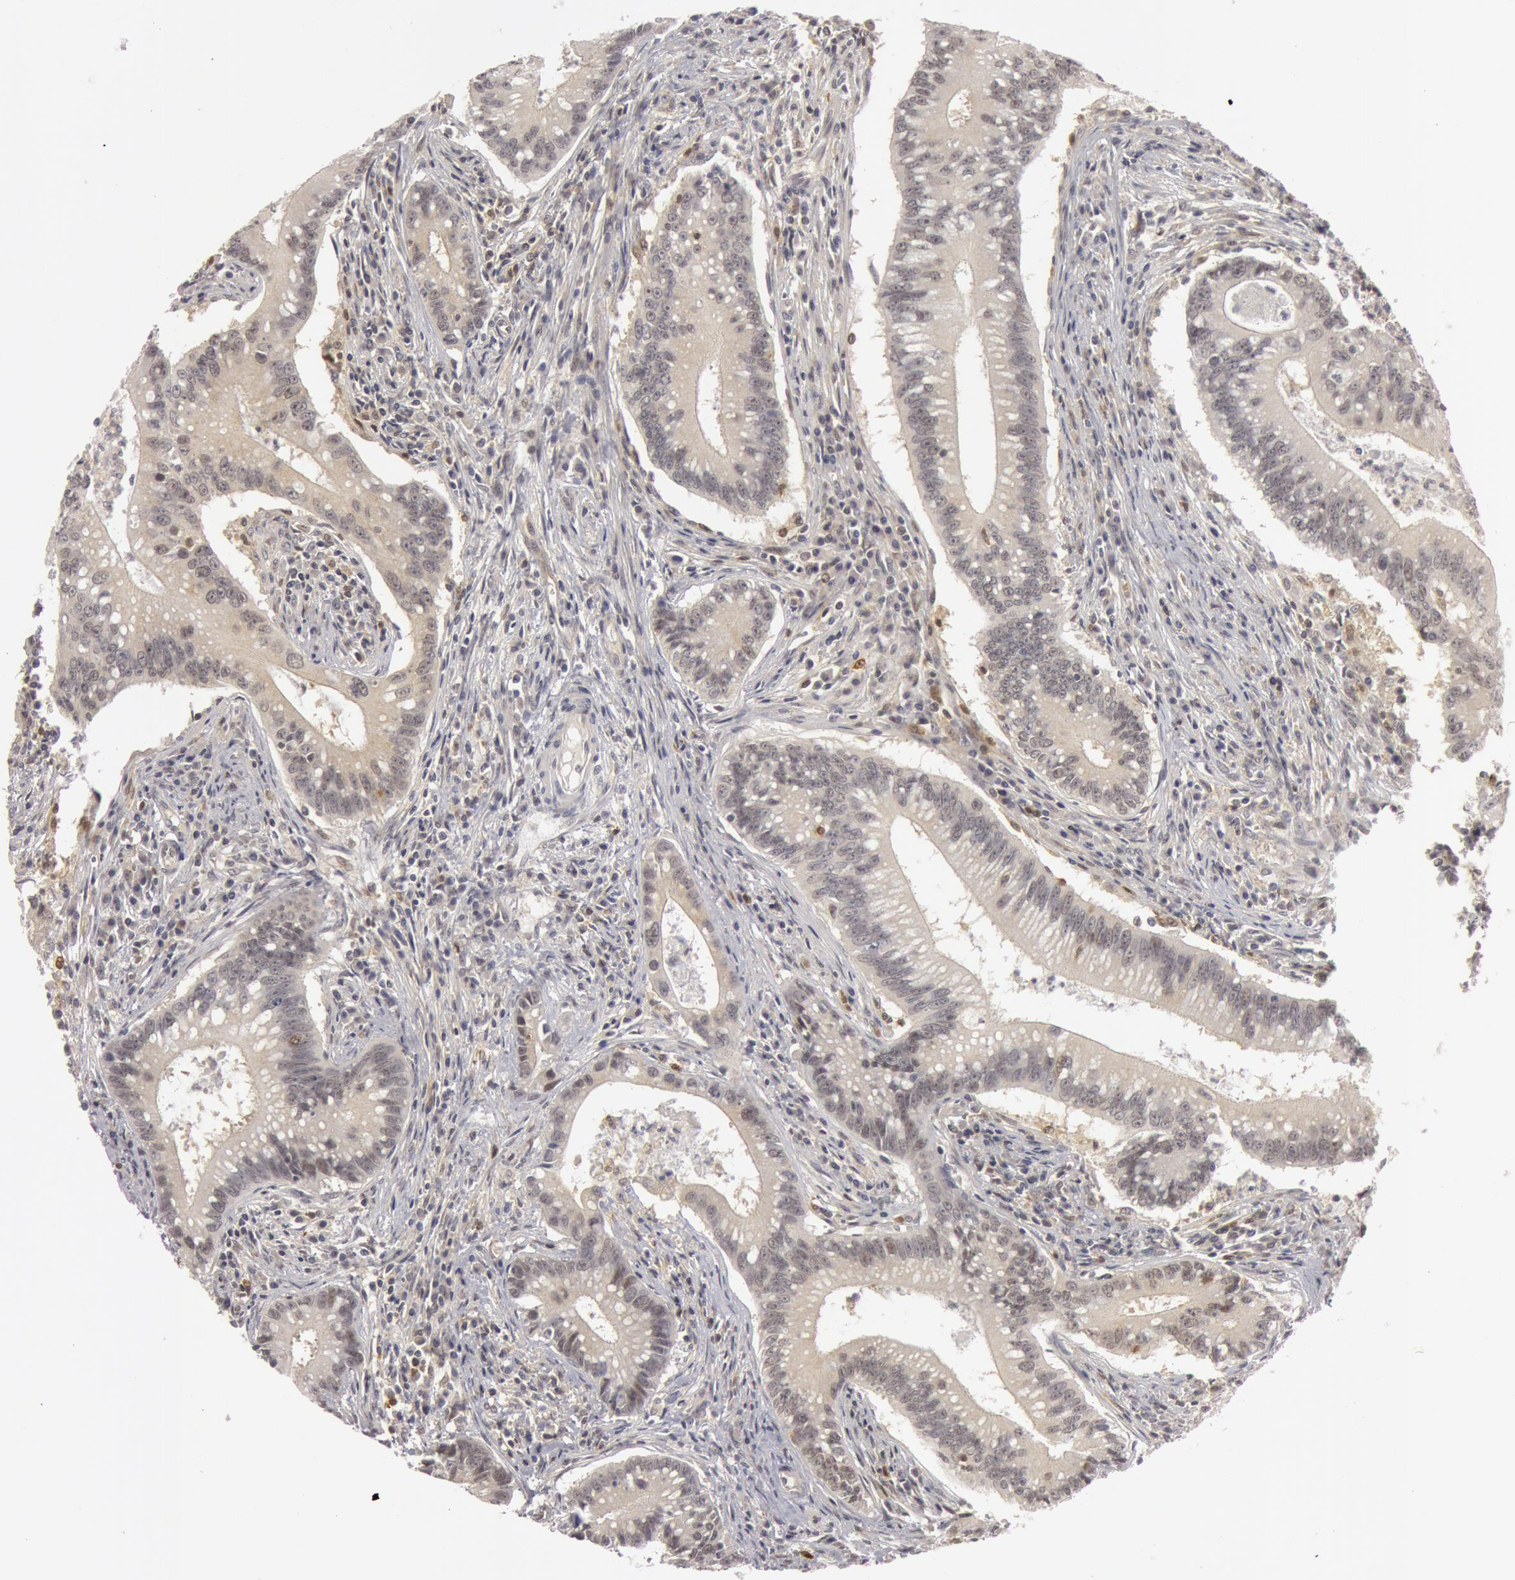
{"staining": {"intensity": "weak", "quantity": ">75%", "location": "nuclear"}, "tissue": "colorectal cancer", "cell_type": "Tumor cells", "image_type": "cancer", "snomed": [{"axis": "morphology", "description": "Adenocarcinoma, NOS"}, {"axis": "topography", "description": "Rectum"}], "caption": "Protein staining demonstrates weak nuclear expression in about >75% of tumor cells in colorectal cancer.", "gene": "OASL", "patient": {"sex": "female", "age": 81}}